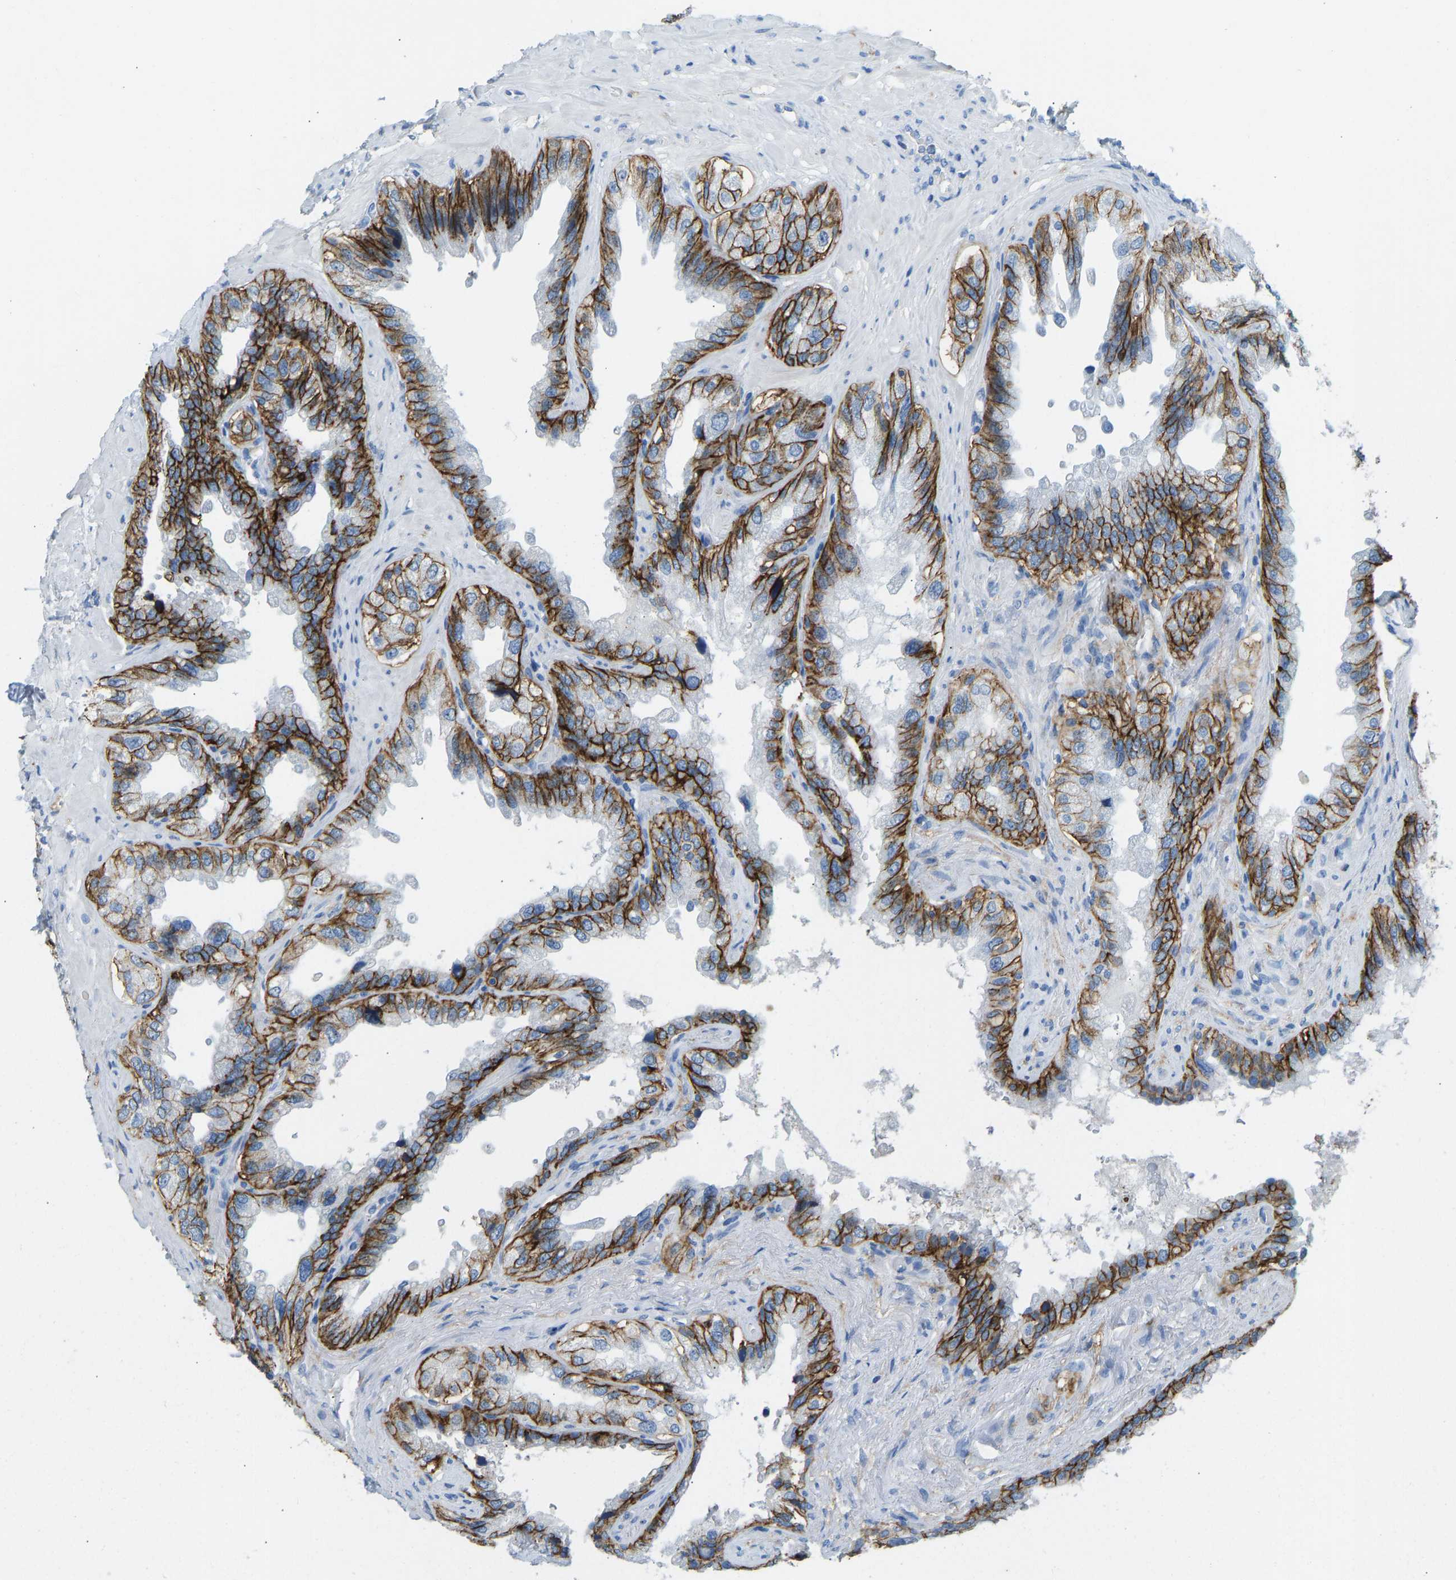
{"staining": {"intensity": "strong", "quantity": ">75%", "location": "cytoplasmic/membranous"}, "tissue": "seminal vesicle", "cell_type": "Glandular cells", "image_type": "normal", "snomed": [{"axis": "morphology", "description": "Normal tissue, NOS"}, {"axis": "topography", "description": "Seminal veicle"}], "caption": "Protein staining of unremarkable seminal vesicle shows strong cytoplasmic/membranous expression in approximately >75% of glandular cells.", "gene": "ATP1A1", "patient": {"sex": "male", "age": 68}}